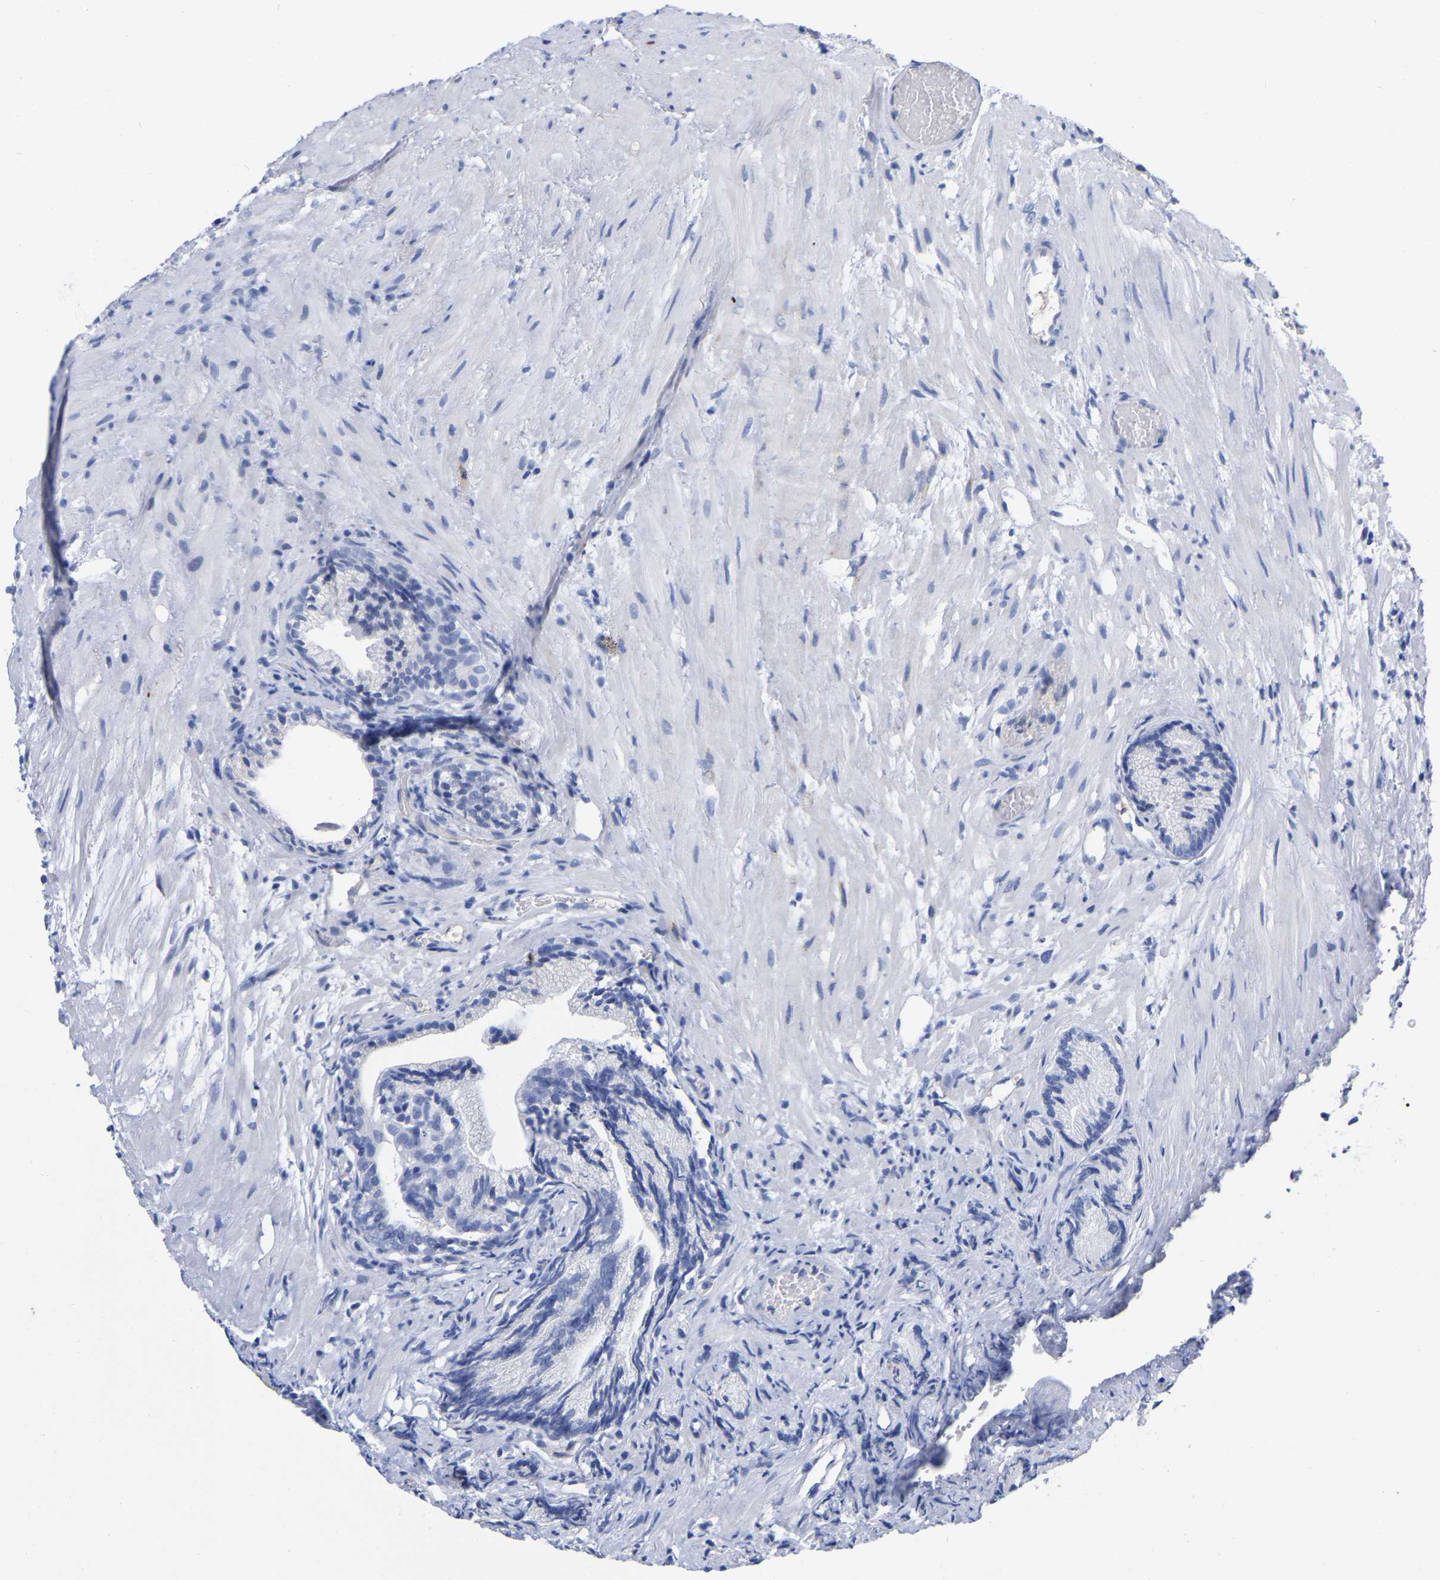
{"staining": {"intensity": "negative", "quantity": "none", "location": "none"}, "tissue": "prostate cancer", "cell_type": "Tumor cells", "image_type": "cancer", "snomed": [{"axis": "morphology", "description": "Adenocarcinoma, Low grade"}, {"axis": "topography", "description": "Prostate"}], "caption": "The photomicrograph shows no significant expression in tumor cells of prostate low-grade adenocarcinoma. (IHC, brightfield microscopy, high magnification).", "gene": "HAPLN1", "patient": {"sex": "male", "age": 89}}